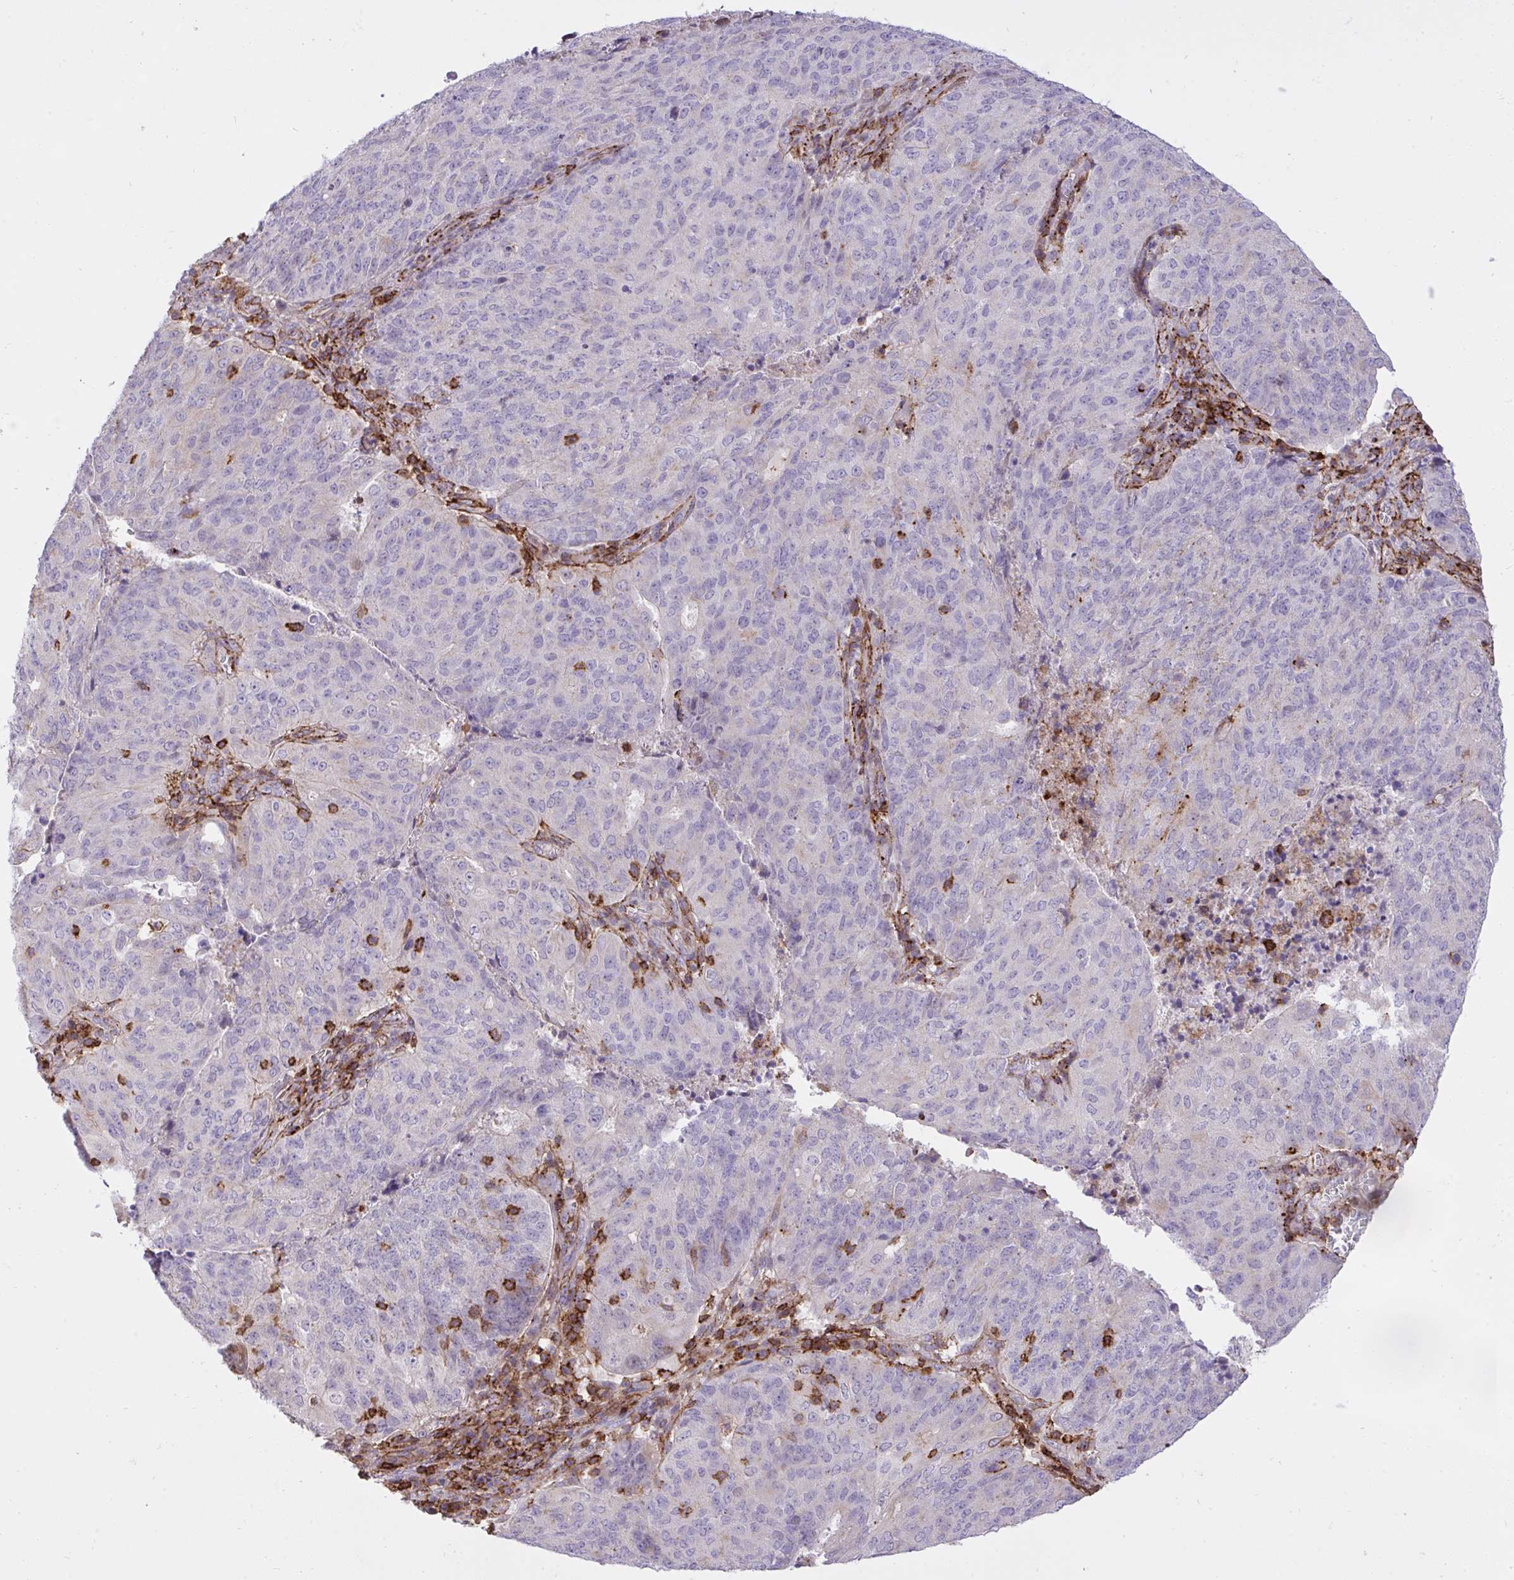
{"staining": {"intensity": "negative", "quantity": "none", "location": "none"}, "tissue": "endometrial cancer", "cell_type": "Tumor cells", "image_type": "cancer", "snomed": [{"axis": "morphology", "description": "Adenocarcinoma, NOS"}, {"axis": "topography", "description": "Endometrium"}], "caption": "High magnification brightfield microscopy of endometrial adenocarcinoma stained with DAB (brown) and counterstained with hematoxylin (blue): tumor cells show no significant staining. (Brightfield microscopy of DAB immunohistochemistry (IHC) at high magnification).", "gene": "ERI1", "patient": {"sex": "female", "age": 82}}